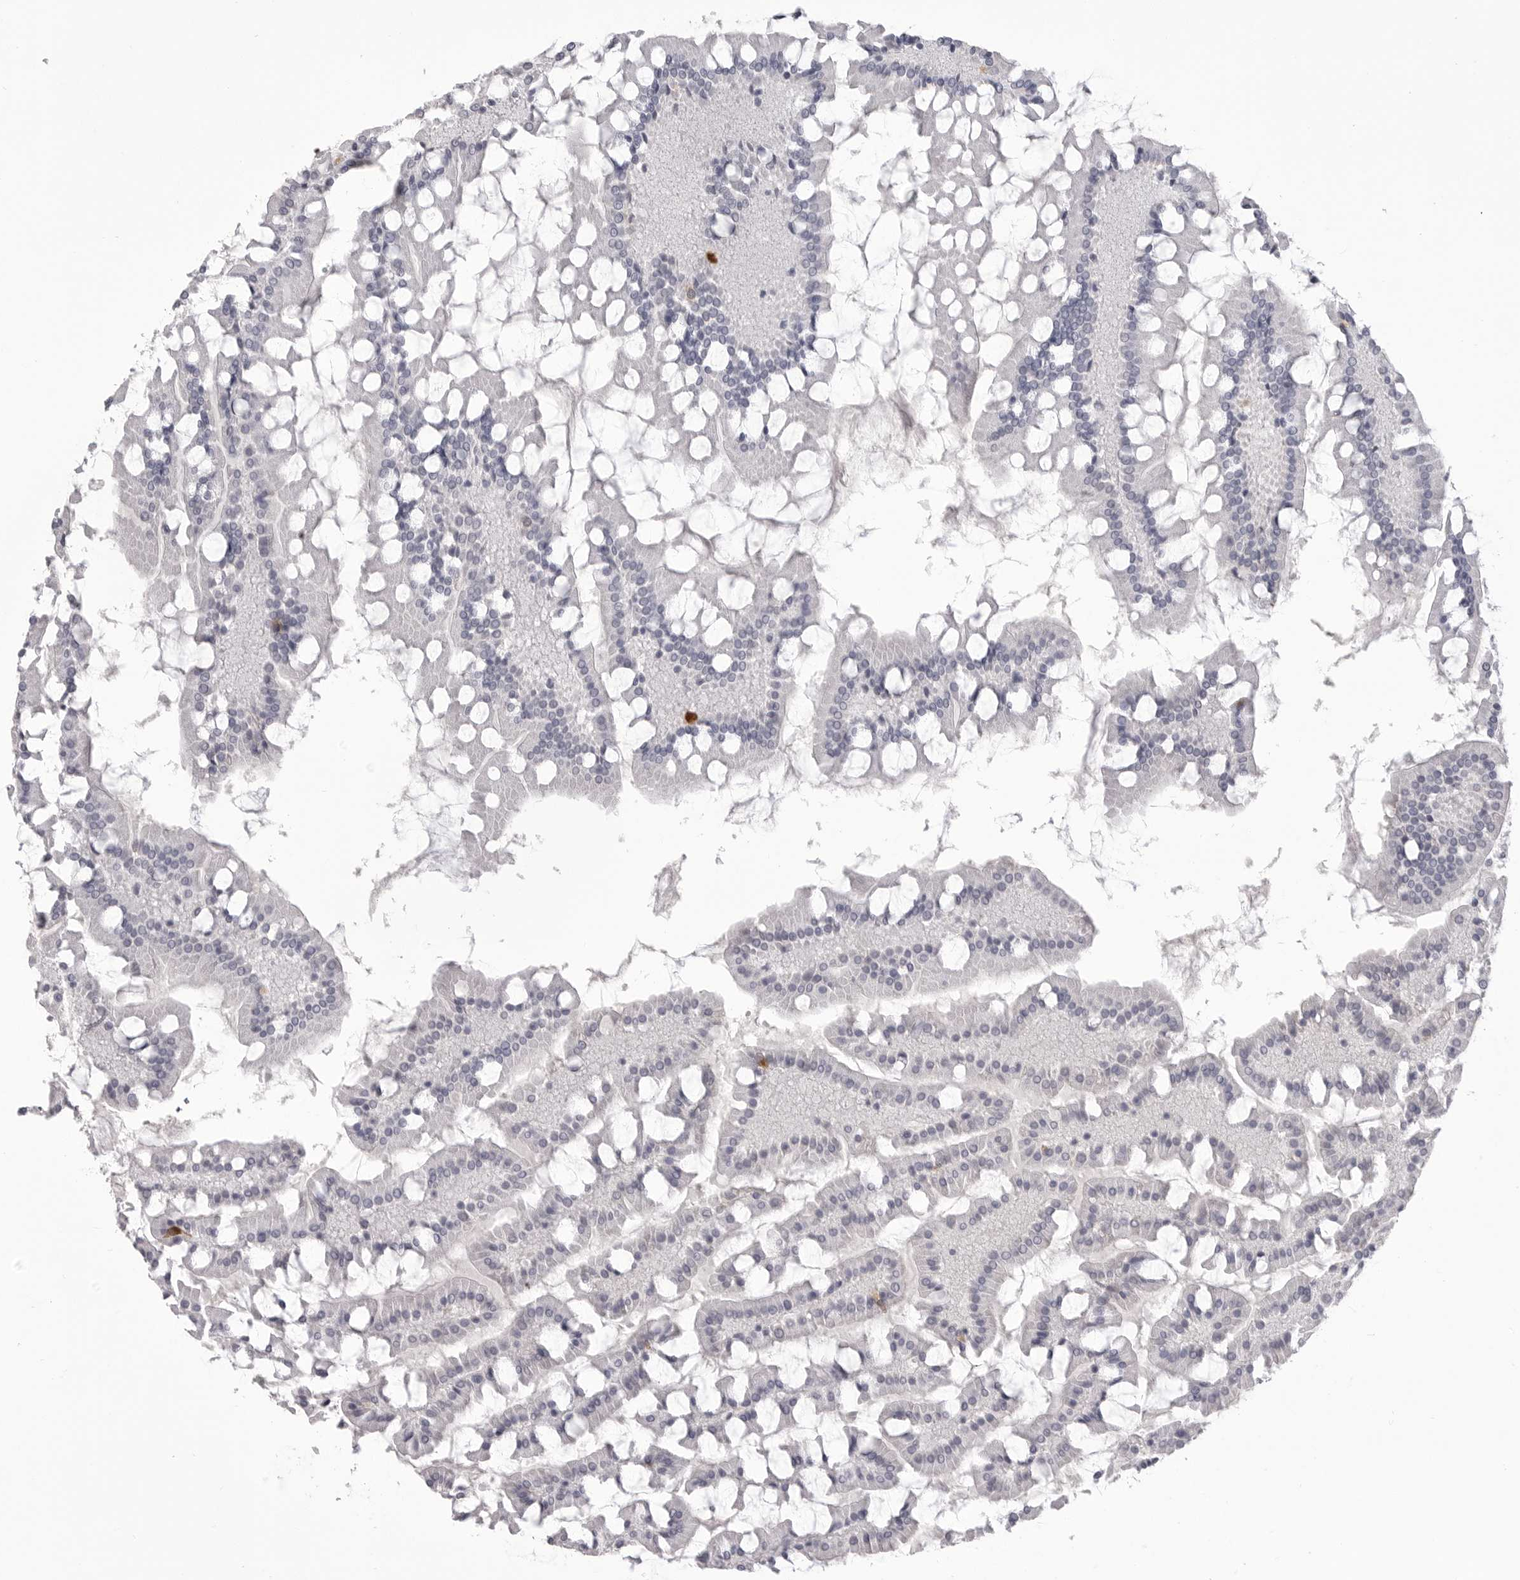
{"staining": {"intensity": "negative", "quantity": "none", "location": "none"}, "tissue": "small intestine", "cell_type": "Glandular cells", "image_type": "normal", "snomed": [{"axis": "morphology", "description": "Normal tissue, NOS"}, {"axis": "topography", "description": "Small intestine"}], "caption": "Glandular cells show no significant expression in normal small intestine. (Stains: DAB (3,3'-diaminobenzidine) immunohistochemistry (IHC) with hematoxylin counter stain, Microscopy: brightfield microscopy at high magnification).", "gene": "TIMP1", "patient": {"sex": "male", "age": 41}}